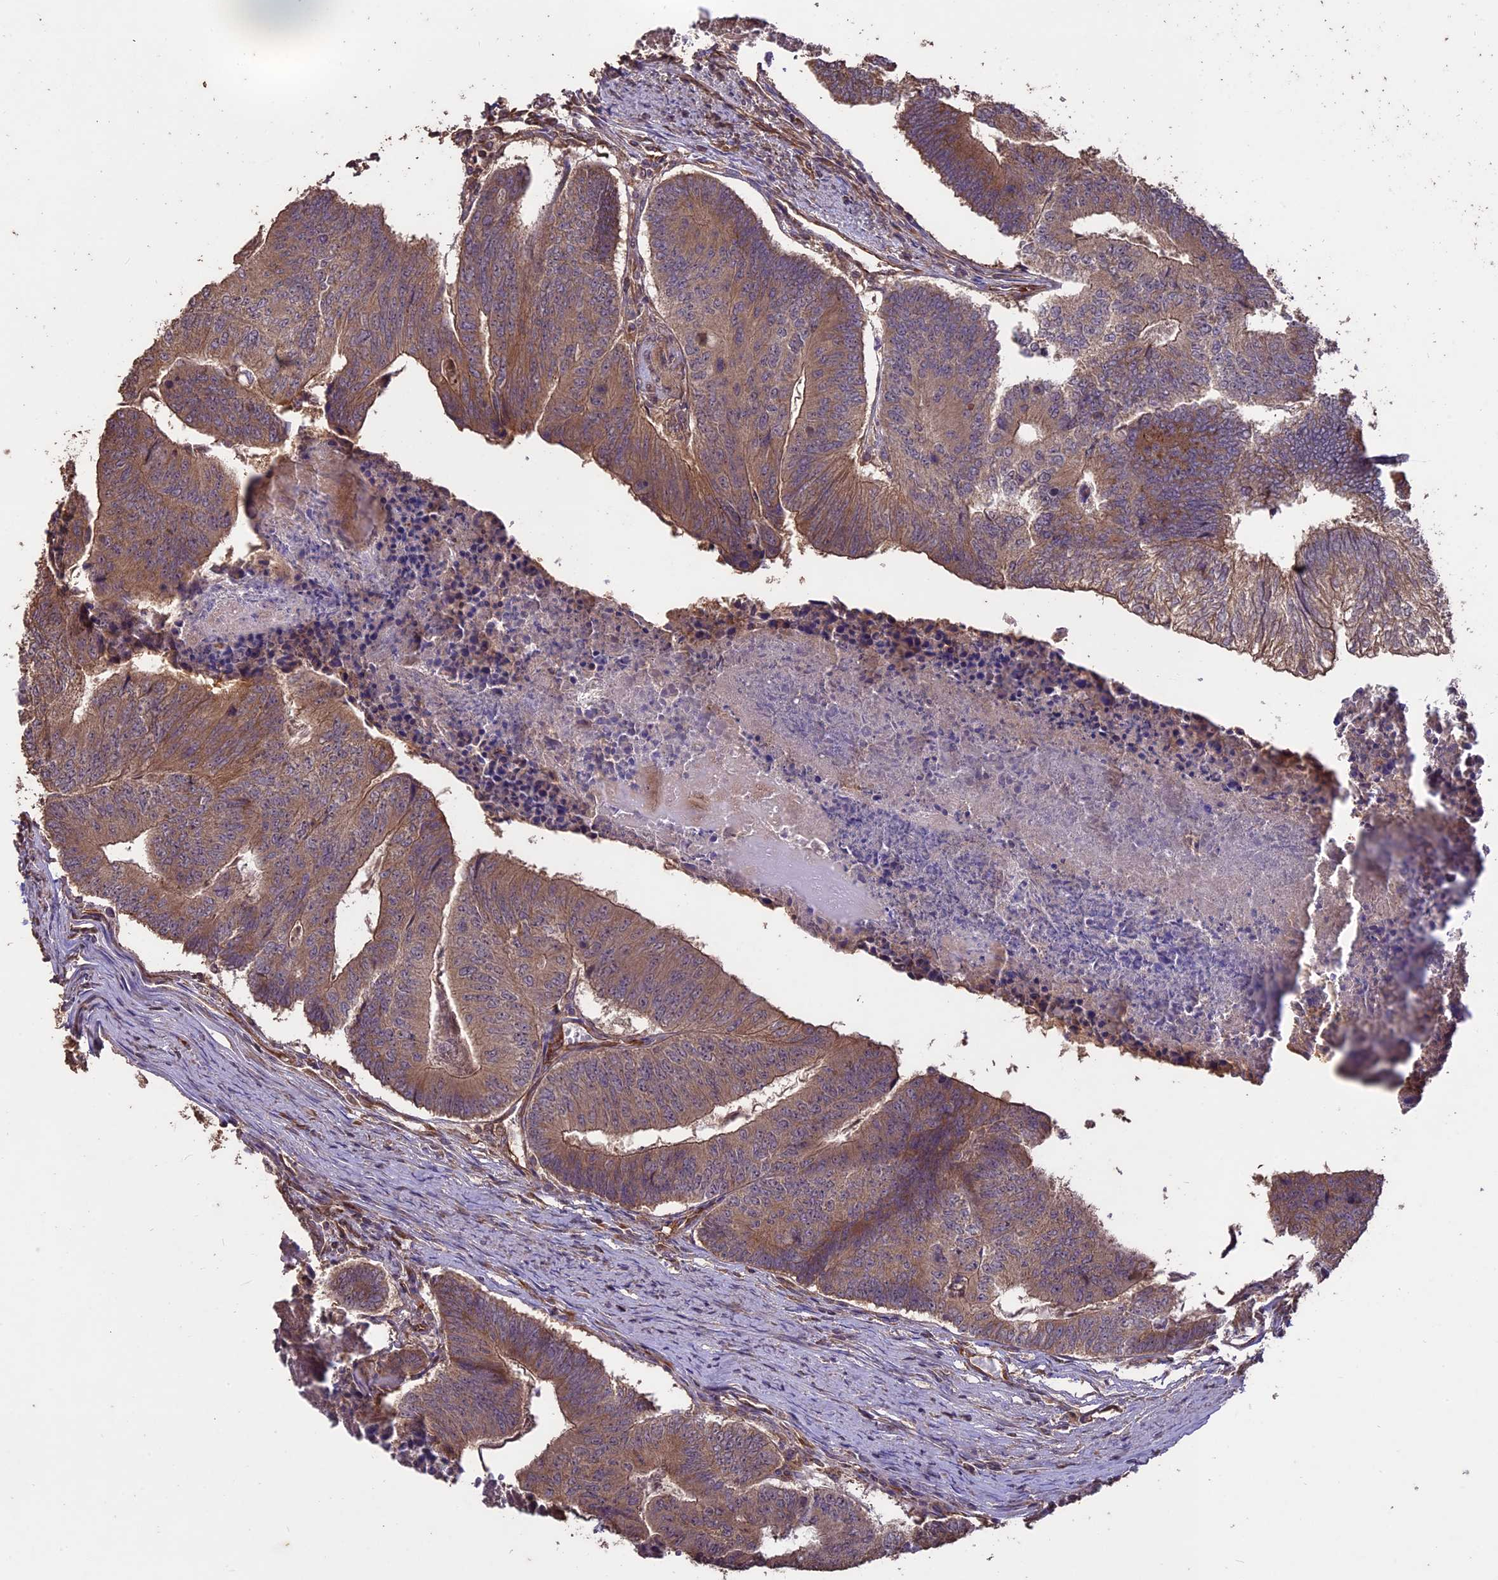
{"staining": {"intensity": "moderate", "quantity": ">75%", "location": "cytoplasmic/membranous"}, "tissue": "colorectal cancer", "cell_type": "Tumor cells", "image_type": "cancer", "snomed": [{"axis": "morphology", "description": "Adenocarcinoma, NOS"}, {"axis": "topography", "description": "Colon"}], "caption": "DAB (3,3'-diaminobenzidine) immunohistochemical staining of human colorectal cancer demonstrates moderate cytoplasmic/membranous protein staining in approximately >75% of tumor cells.", "gene": "TTLL10", "patient": {"sex": "female", "age": 67}}